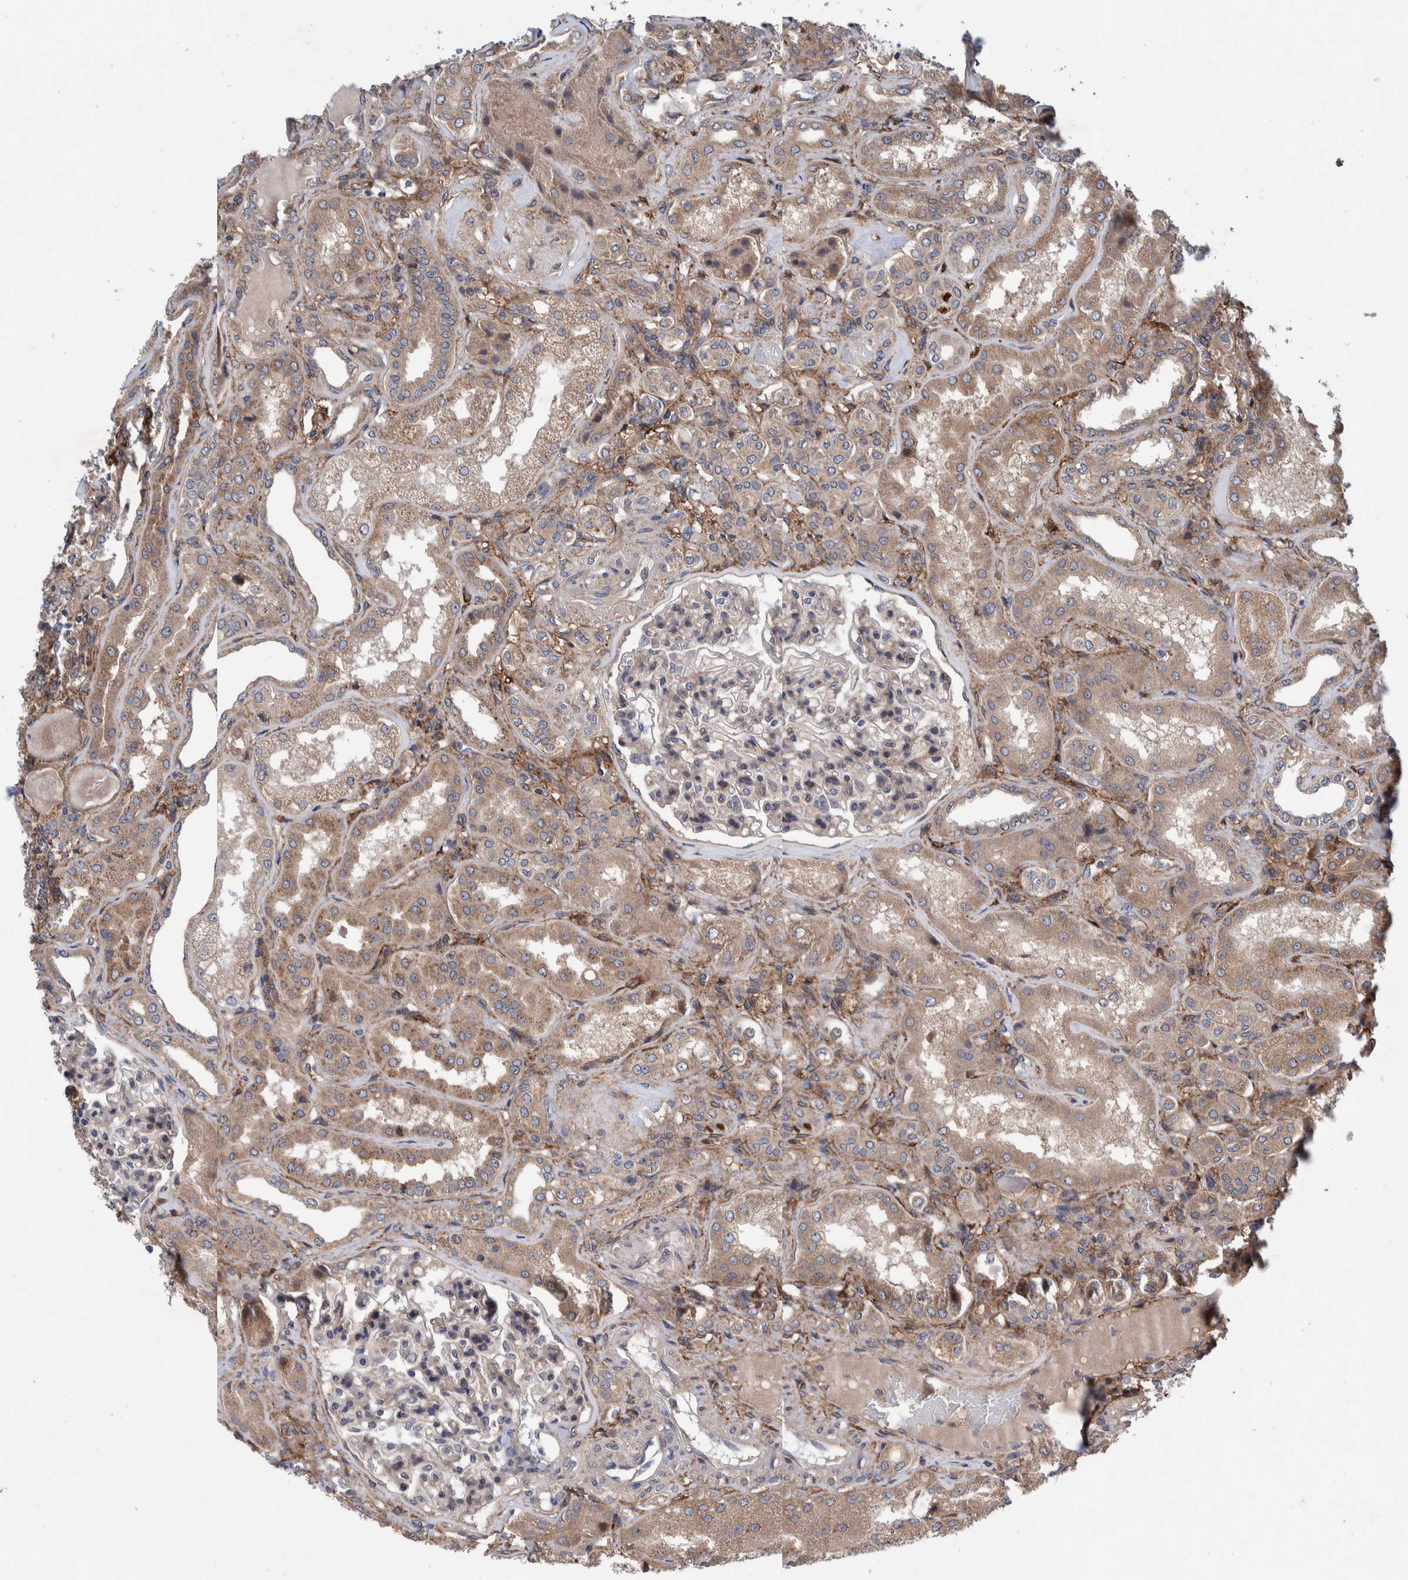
{"staining": {"intensity": "weak", "quantity": ">75%", "location": "cytoplasmic/membranous"}, "tissue": "kidney", "cell_type": "Cells in glomeruli", "image_type": "normal", "snomed": [{"axis": "morphology", "description": "Normal tissue, NOS"}, {"axis": "topography", "description": "Kidney"}], "caption": "About >75% of cells in glomeruli in unremarkable kidney show weak cytoplasmic/membranous protein positivity as visualized by brown immunohistochemical staining.", "gene": "PIK3R6", "patient": {"sex": "female", "age": 56}}